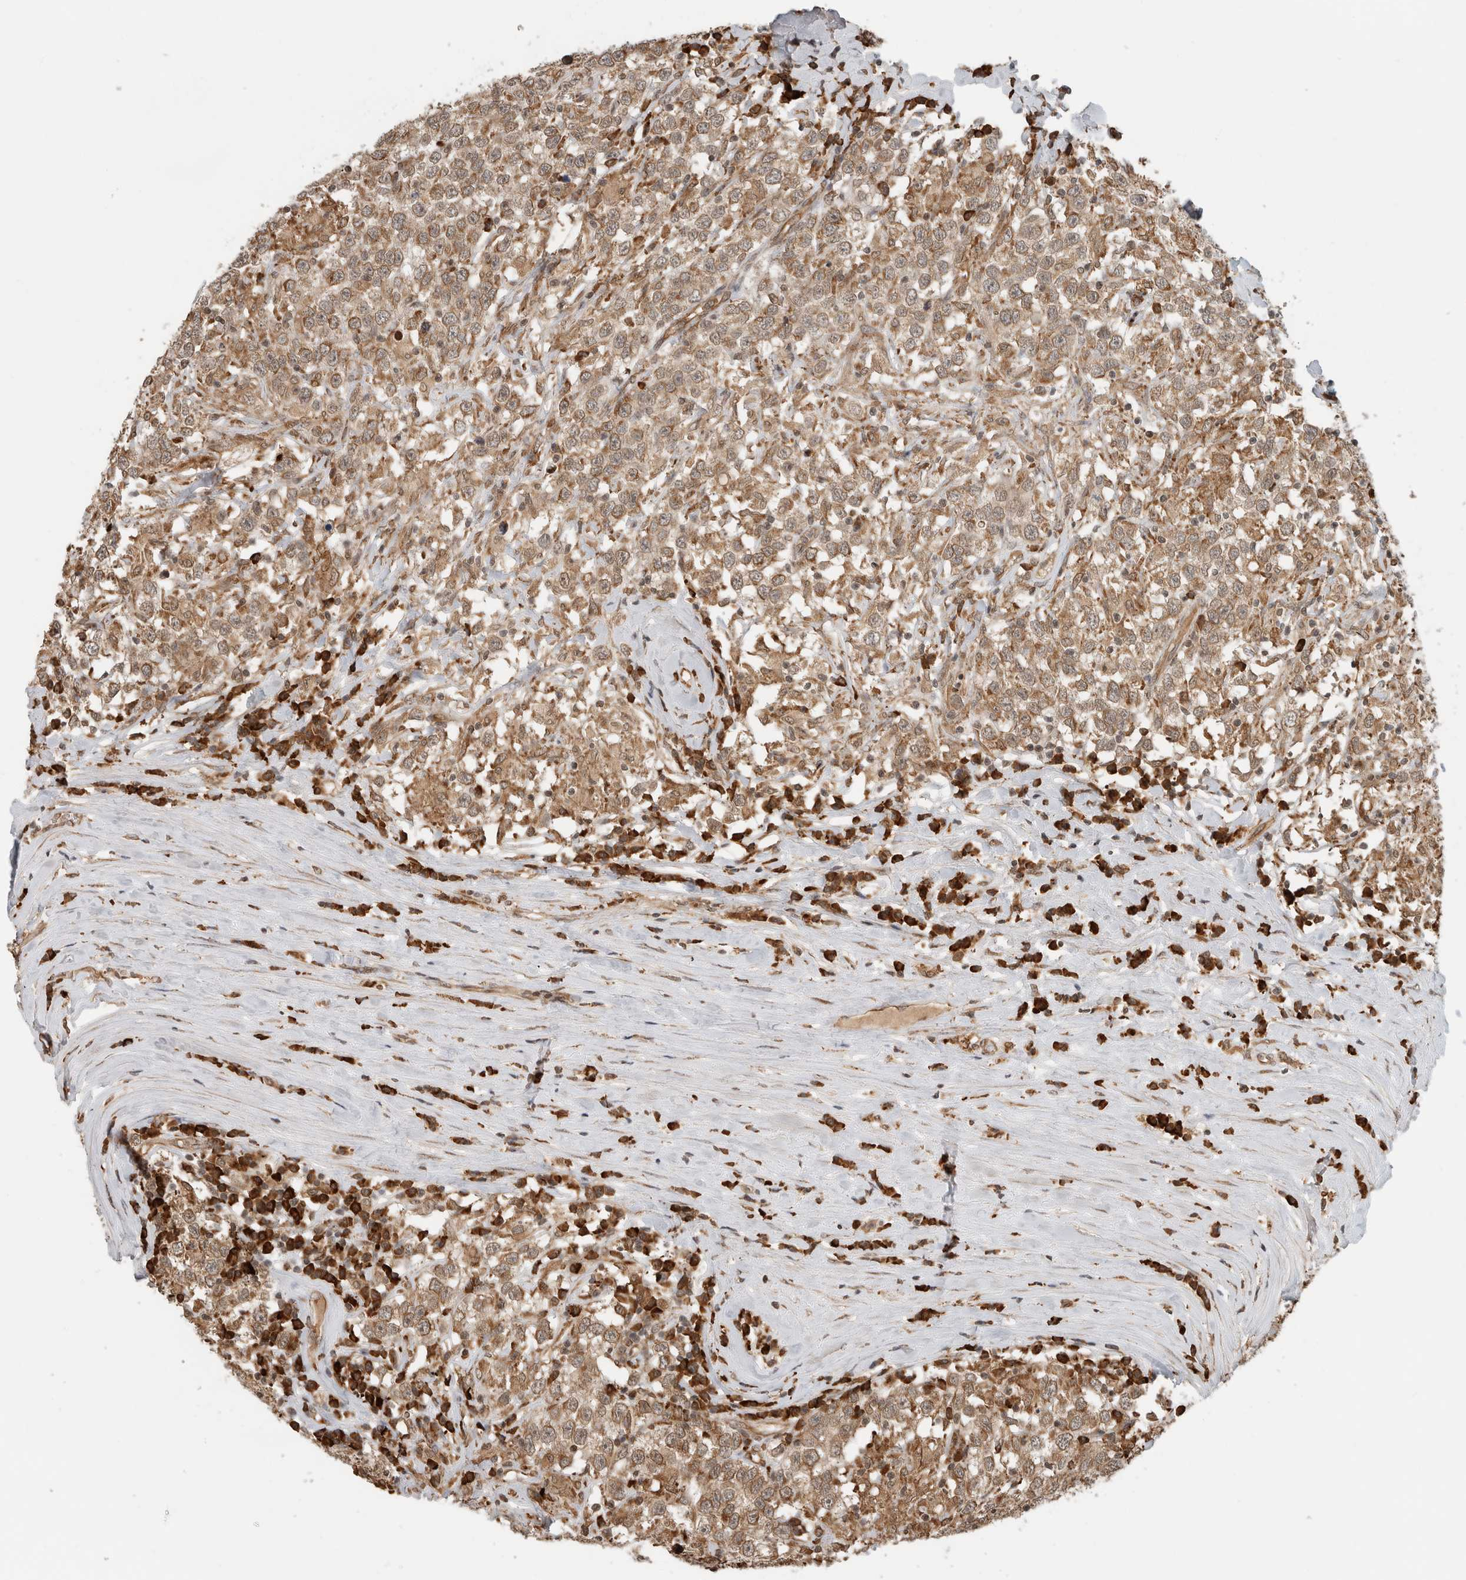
{"staining": {"intensity": "moderate", "quantity": ">75%", "location": "cytoplasmic/membranous"}, "tissue": "testis cancer", "cell_type": "Tumor cells", "image_type": "cancer", "snomed": [{"axis": "morphology", "description": "Seminoma, NOS"}, {"axis": "topography", "description": "Testis"}], "caption": "Protein staining shows moderate cytoplasmic/membranous expression in approximately >75% of tumor cells in seminoma (testis).", "gene": "MS4A7", "patient": {"sex": "male", "age": 41}}